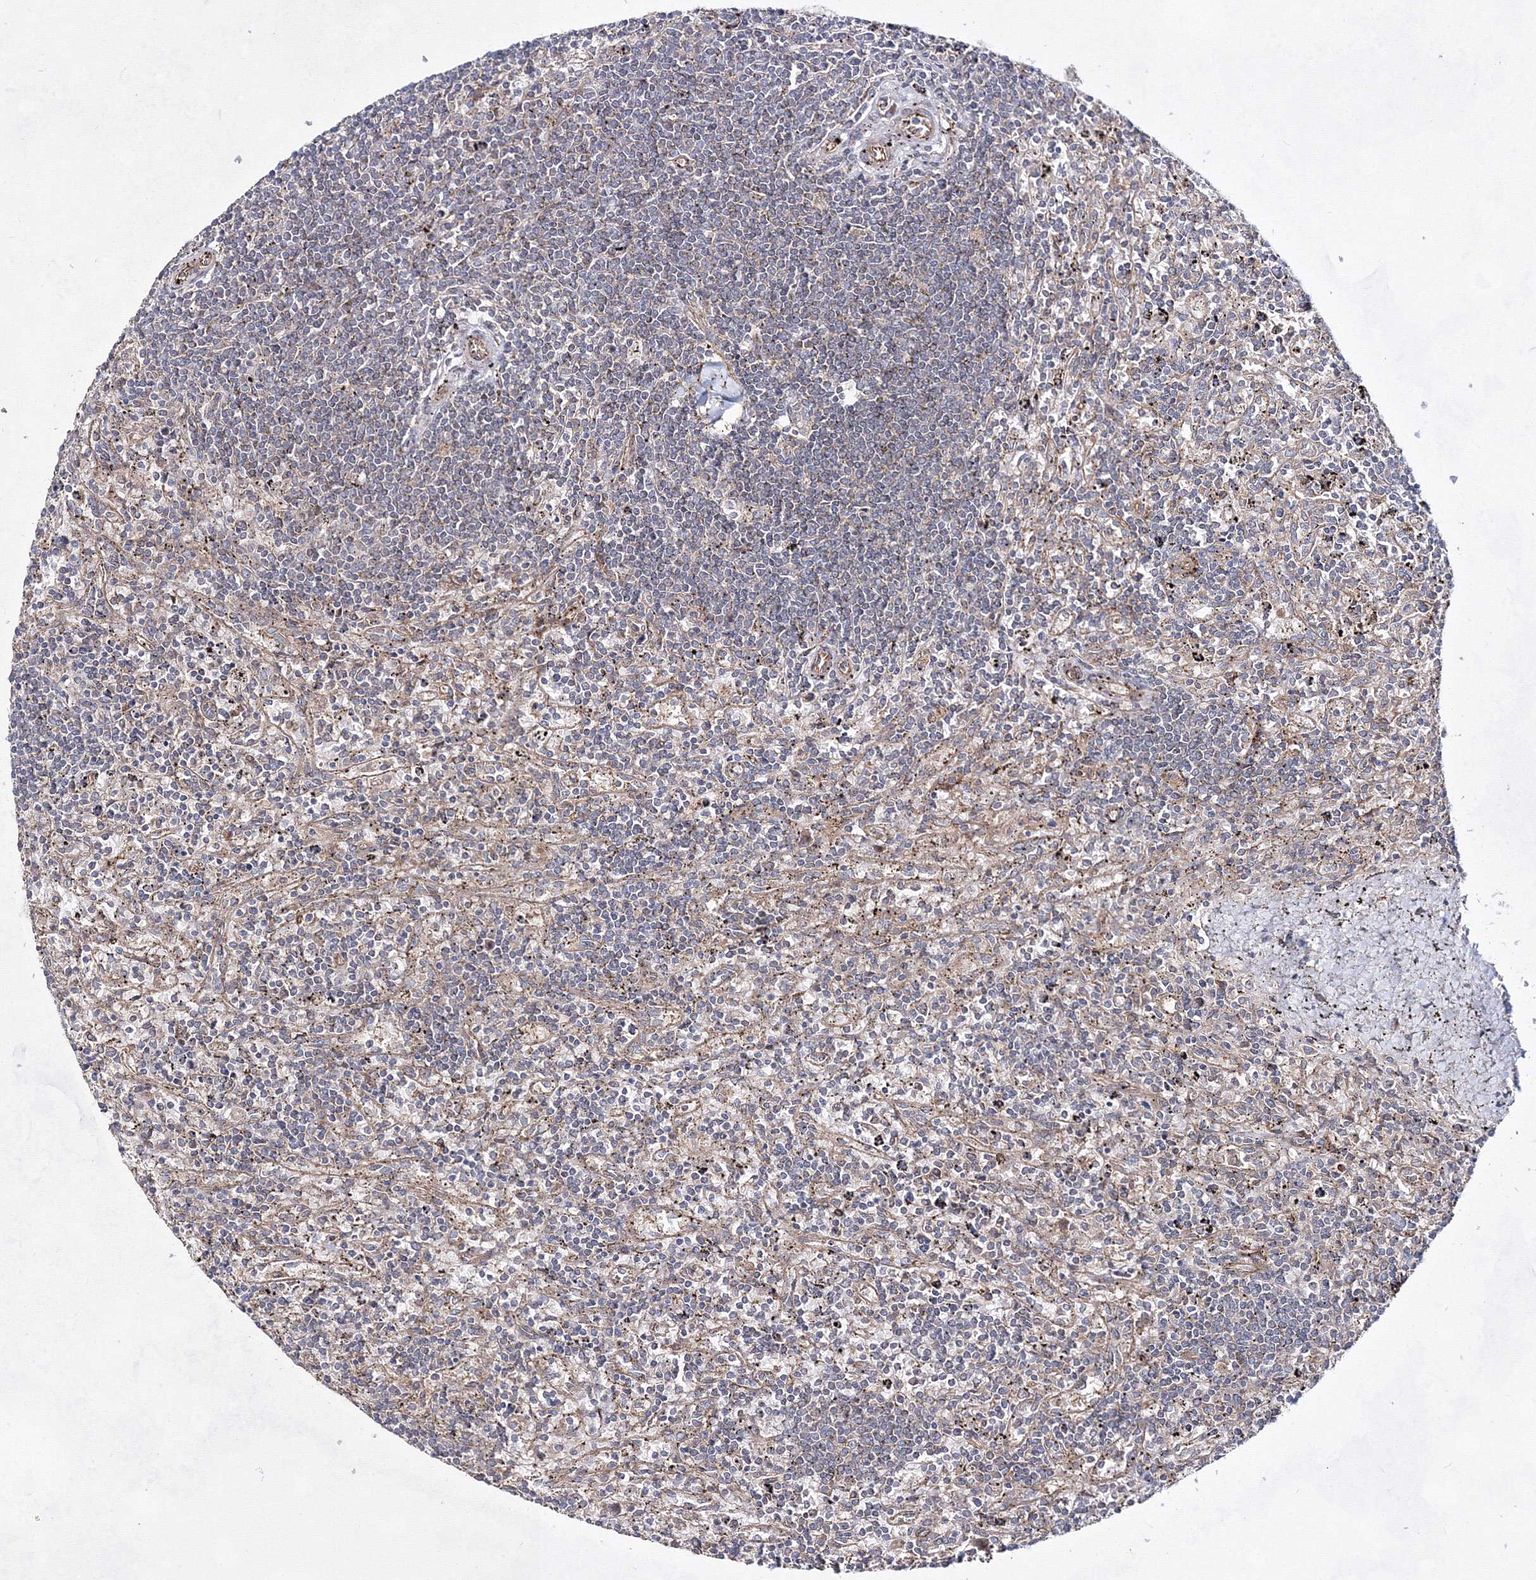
{"staining": {"intensity": "negative", "quantity": "none", "location": "none"}, "tissue": "lymphoma", "cell_type": "Tumor cells", "image_type": "cancer", "snomed": [{"axis": "morphology", "description": "Malignant lymphoma, non-Hodgkin's type, Low grade"}, {"axis": "topography", "description": "Spleen"}], "caption": "DAB (3,3'-diaminobenzidine) immunohistochemical staining of human low-grade malignant lymphoma, non-Hodgkin's type exhibits no significant expression in tumor cells. (DAB (3,3'-diaminobenzidine) immunohistochemistry, high magnification).", "gene": "EXOC6", "patient": {"sex": "male", "age": 76}}